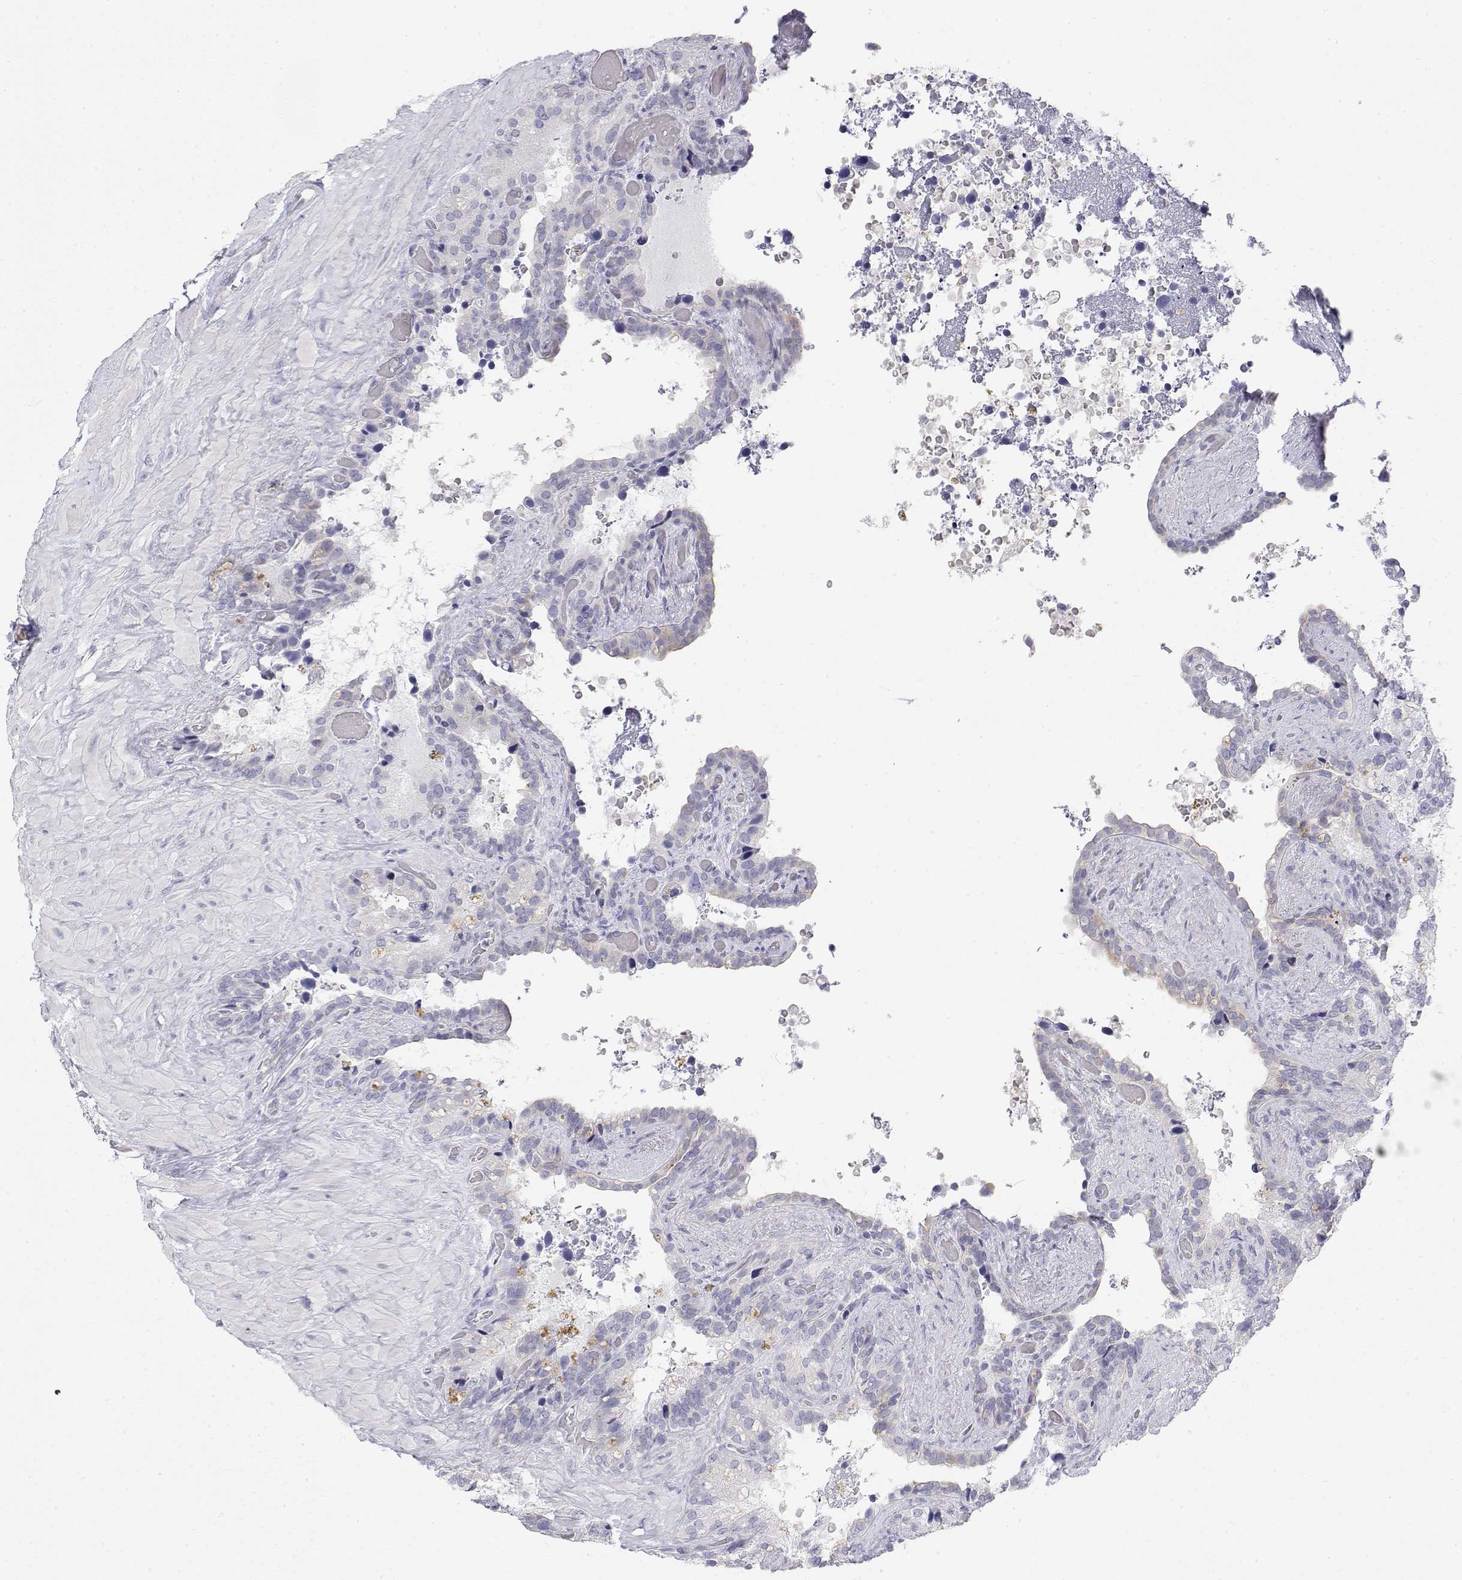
{"staining": {"intensity": "negative", "quantity": "none", "location": "none"}, "tissue": "seminal vesicle", "cell_type": "Glandular cells", "image_type": "normal", "snomed": [{"axis": "morphology", "description": "Normal tissue, NOS"}, {"axis": "topography", "description": "Seminal veicle"}], "caption": "Immunohistochemistry (IHC) of unremarkable seminal vesicle displays no expression in glandular cells.", "gene": "MISP", "patient": {"sex": "male", "age": 60}}